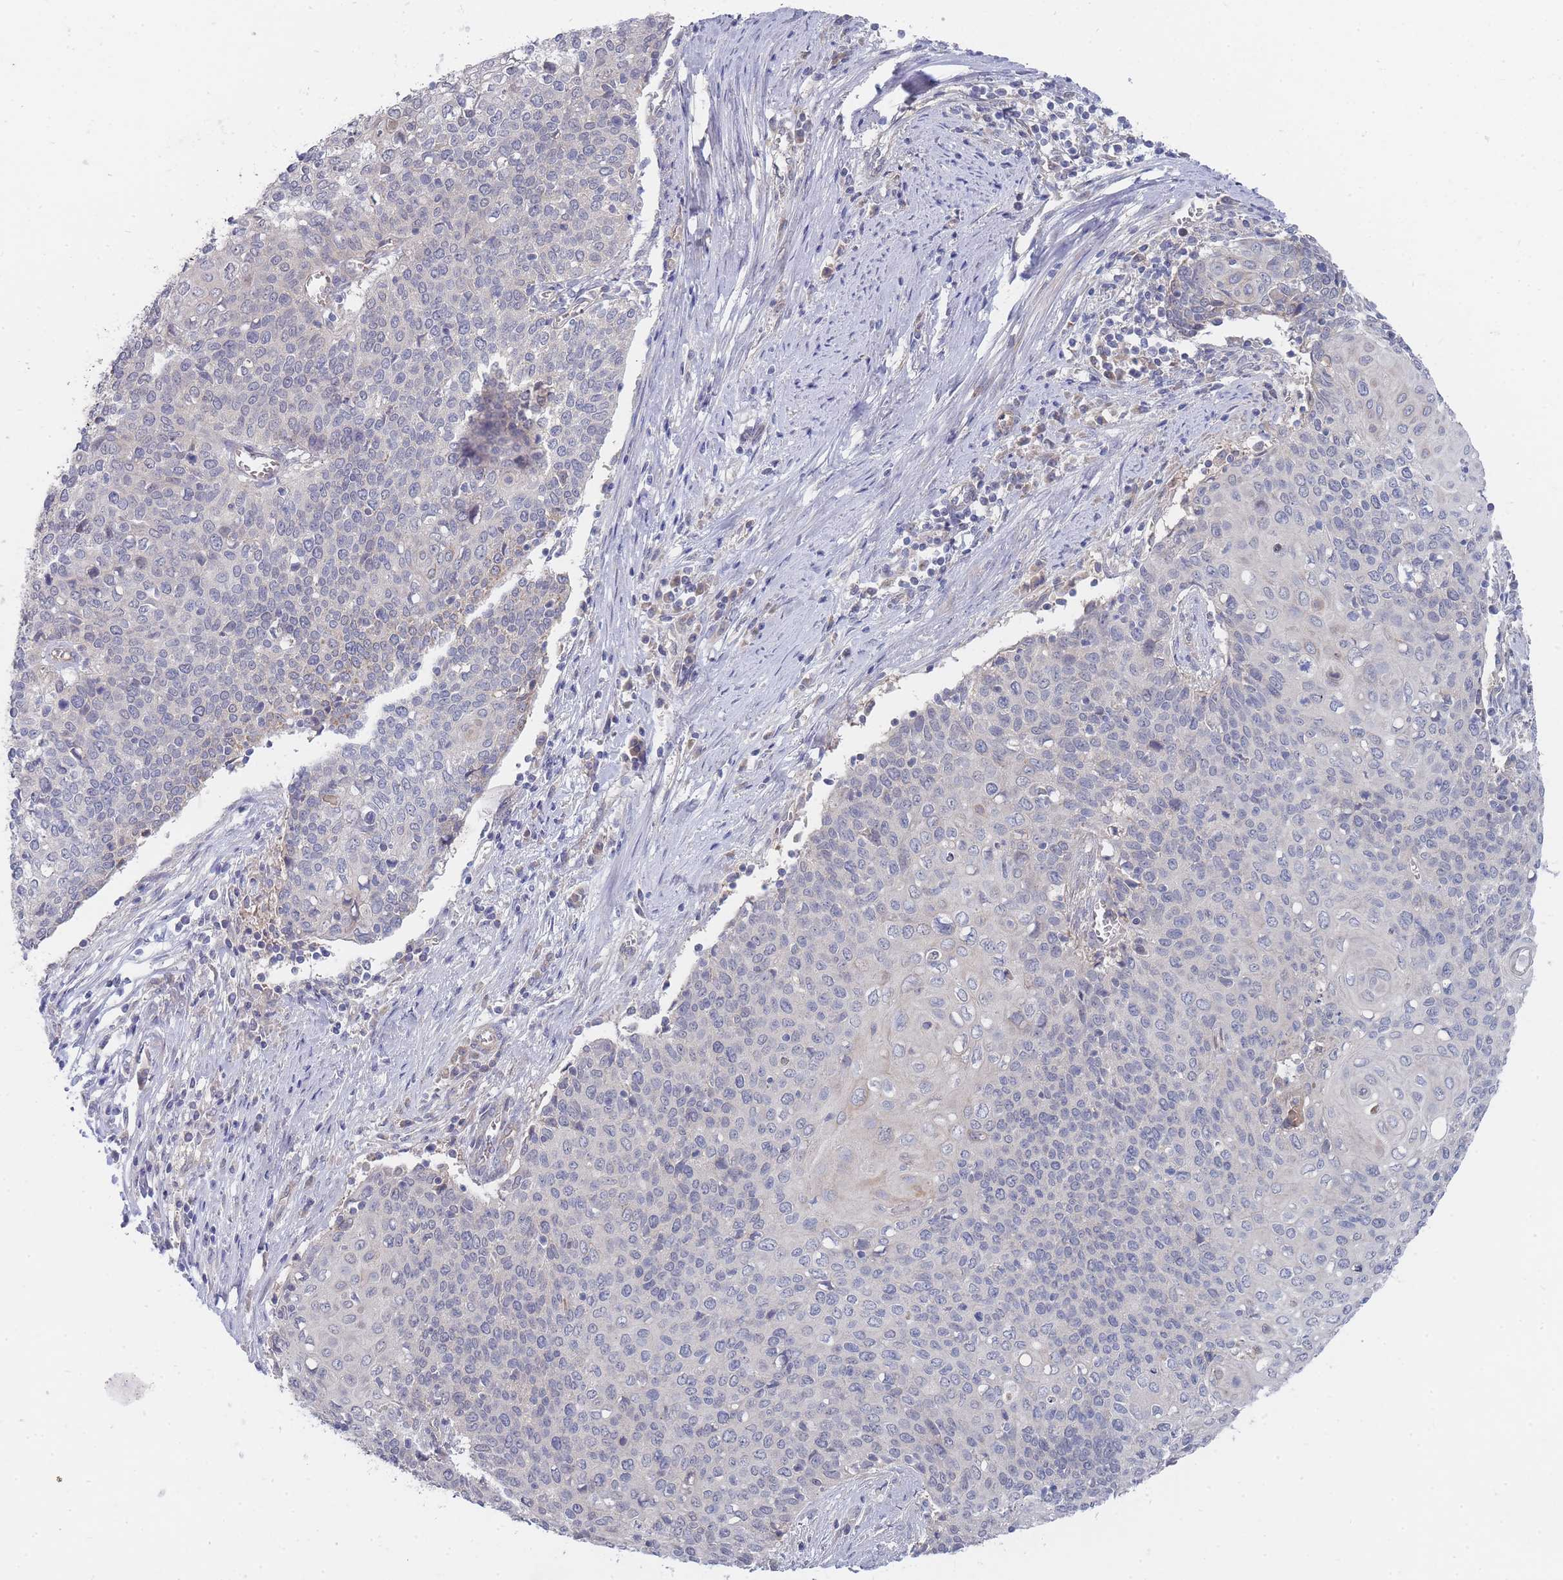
{"staining": {"intensity": "negative", "quantity": "none", "location": "none"}, "tissue": "cervical cancer", "cell_type": "Tumor cells", "image_type": "cancer", "snomed": [{"axis": "morphology", "description": "Squamous cell carcinoma, NOS"}, {"axis": "topography", "description": "Cervix"}], "caption": "The photomicrograph demonstrates no staining of tumor cells in cervical cancer (squamous cell carcinoma).", "gene": "NUB1", "patient": {"sex": "female", "age": 39}}